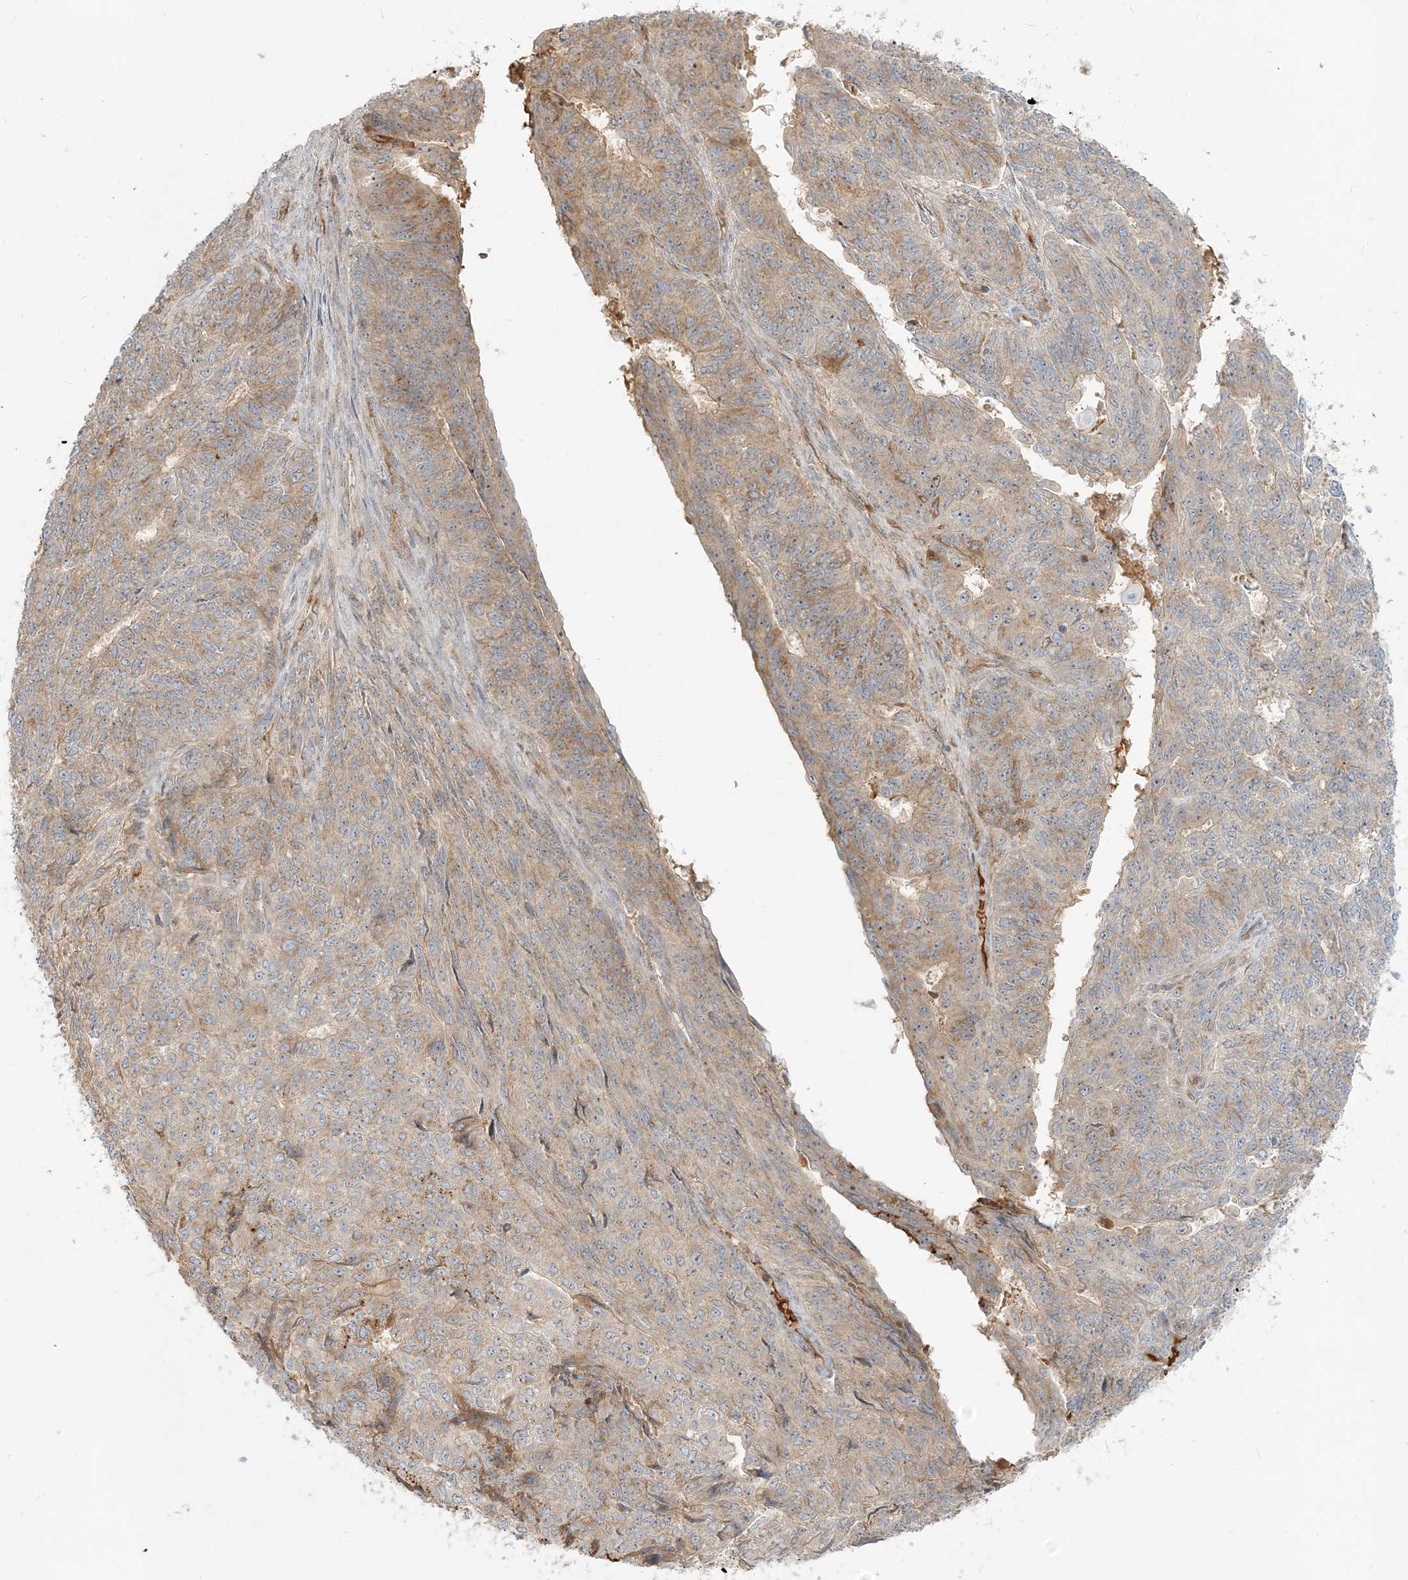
{"staining": {"intensity": "moderate", "quantity": "25%-75%", "location": "cytoplasmic/membranous"}, "tissue": "endometrial cancer", "cell_type": "Tumor cells", "image_type": "cancer", "snomed": [{"axis": "morphology", "description": "Adenocarcinoma, NOS"}, {"axis": "topography", "description": "Endometrium"}], "caption": "Immunohistochemical staining of endometrial cancer (adenocarcinoma) reveals moderate cytoplasmic/membranous protein expression in about 25%-75% of tumor cells. The staining is performed using DAB brown chromogen to label protein expression. The nuclei are counter-stained blue using hematoxylin.", "gene": "AP1AR", "patient": {"sex": "female", "age": 32}}